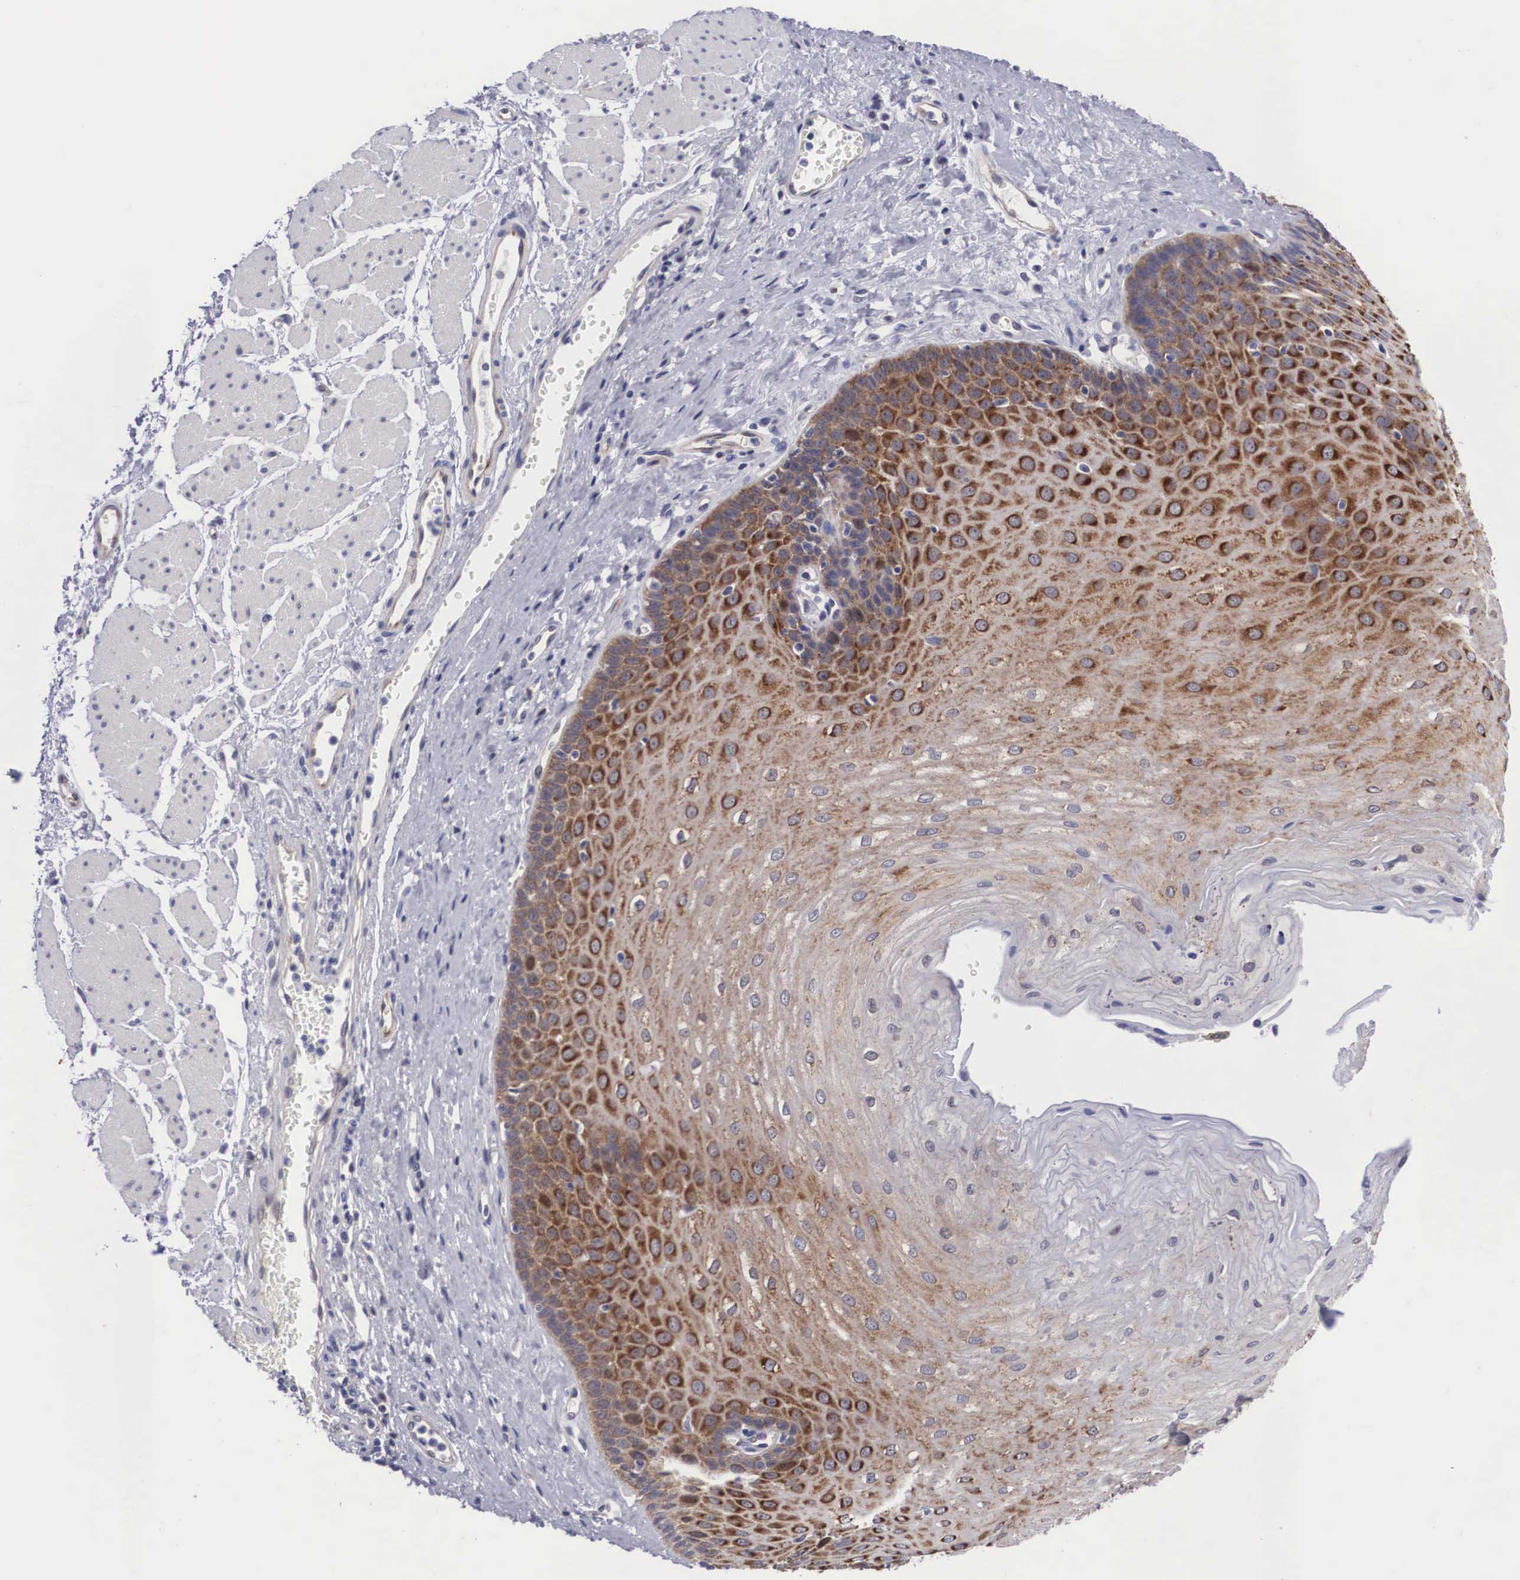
{"staining": {"intensity": "strong", "quantity": "25%-75%", "location": "cytoplasmic/membranous"}, "tissue": "esophagus", "cell_type": "Squamous epithelial cells", "image_type": "normal", "snomed": [{"axis": "morphology", "description": "Normal tissue, NOS"}, {"axis": "topography", "description": "Esophagus"}], "caption": "Brown immunohistochemical staining in benign esophagus displays strong cytoplasmic/membranous expression in approximately 25%-75% of squamous epithelial cells.", "gene": "MAST4", "patient": {"sex": "male", "age": 65}}